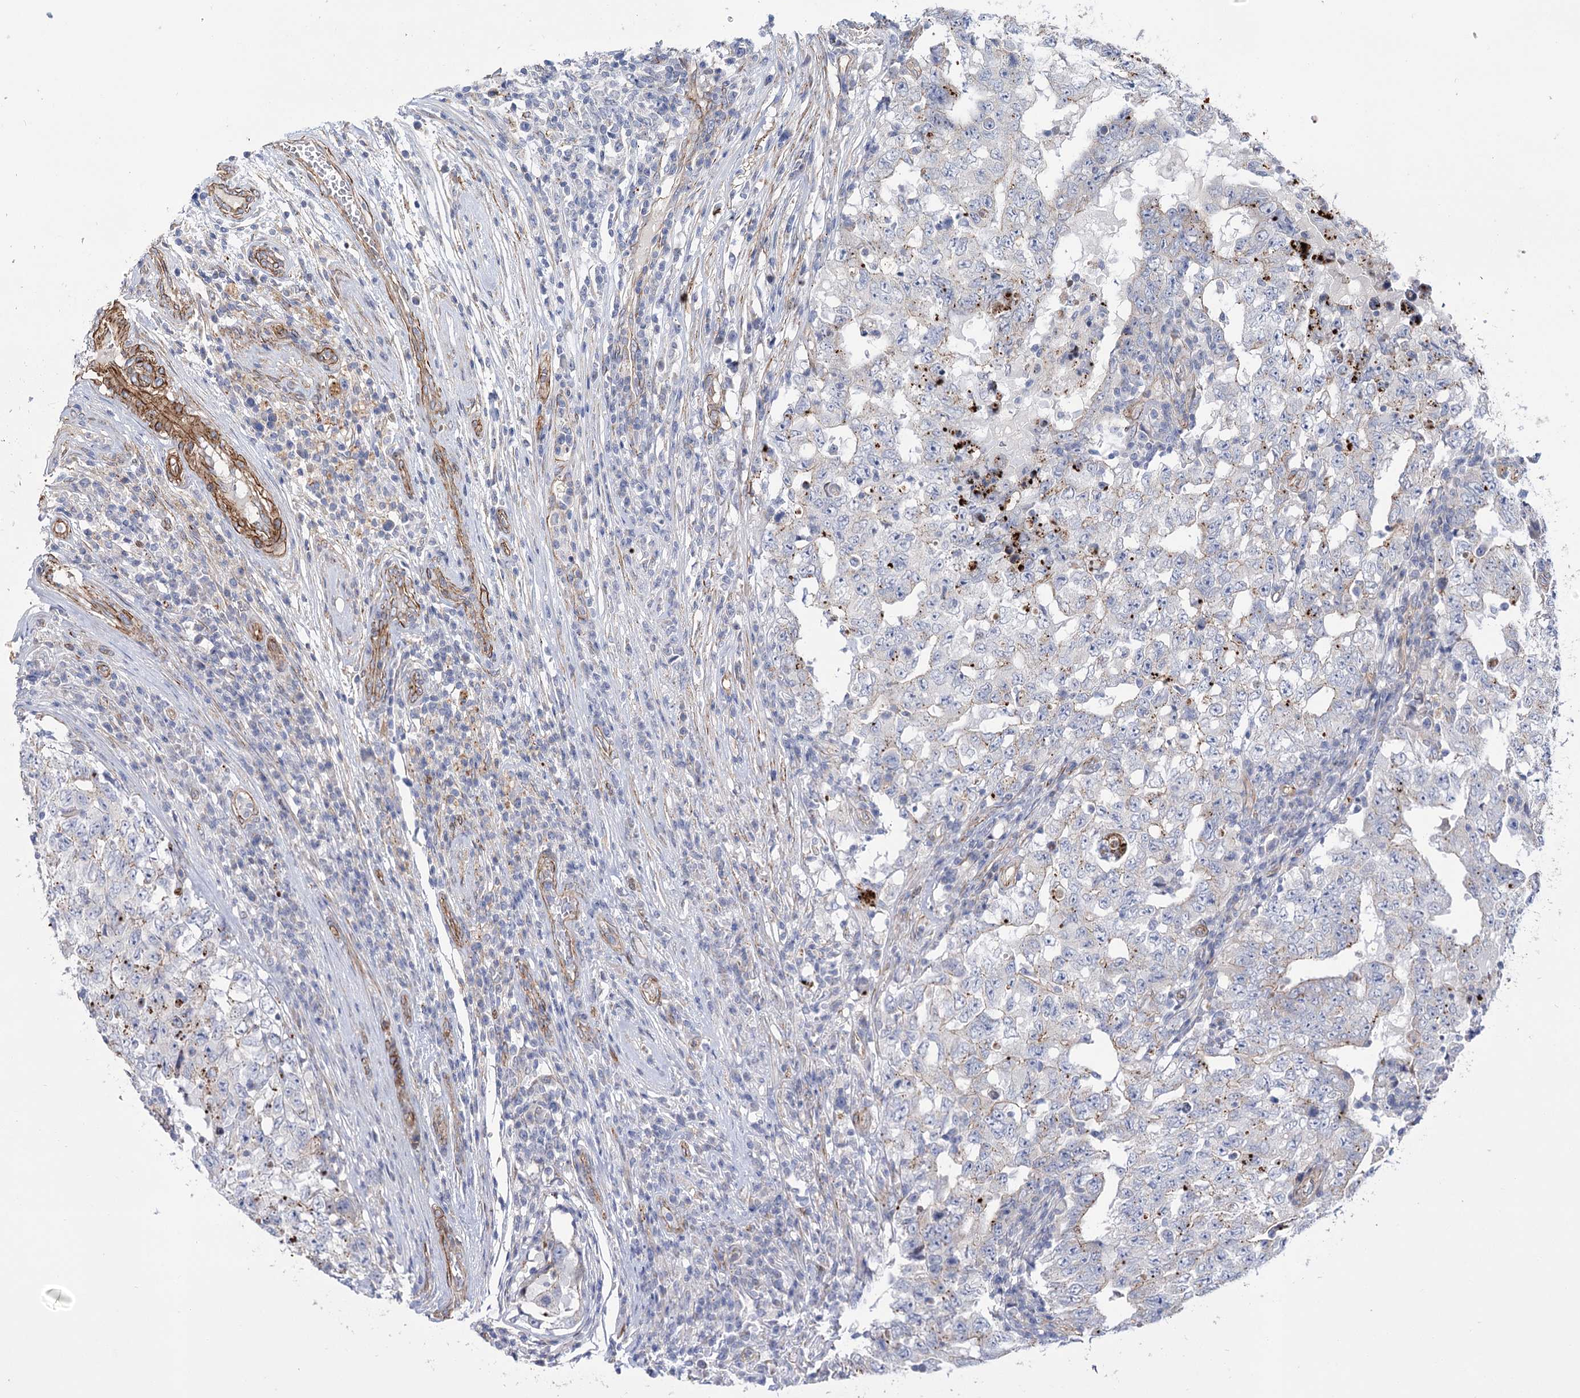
{"staining": {"intensity": "weak", "quantity": "<25%", "location": "cytoplasmic/membranous"}, "tissue": "testis cancer", "cell_type": "Tumor cells", "image_type": "cancer", "snomed": [{"axis": "morphology", "description": "Carcinoma, Embryonal, NOS"}, {"axis": "topography", "description": "Testis"}], "caption": "High magnification brightfield microscopy of embryonal carcinoma (testis) stained with DAB (brown) and counterstained with hematoxylin (blue): tumor cells show no significant positivity.", "gene": "TMEM164", "patient": {"sex": "male", "age": 26}}